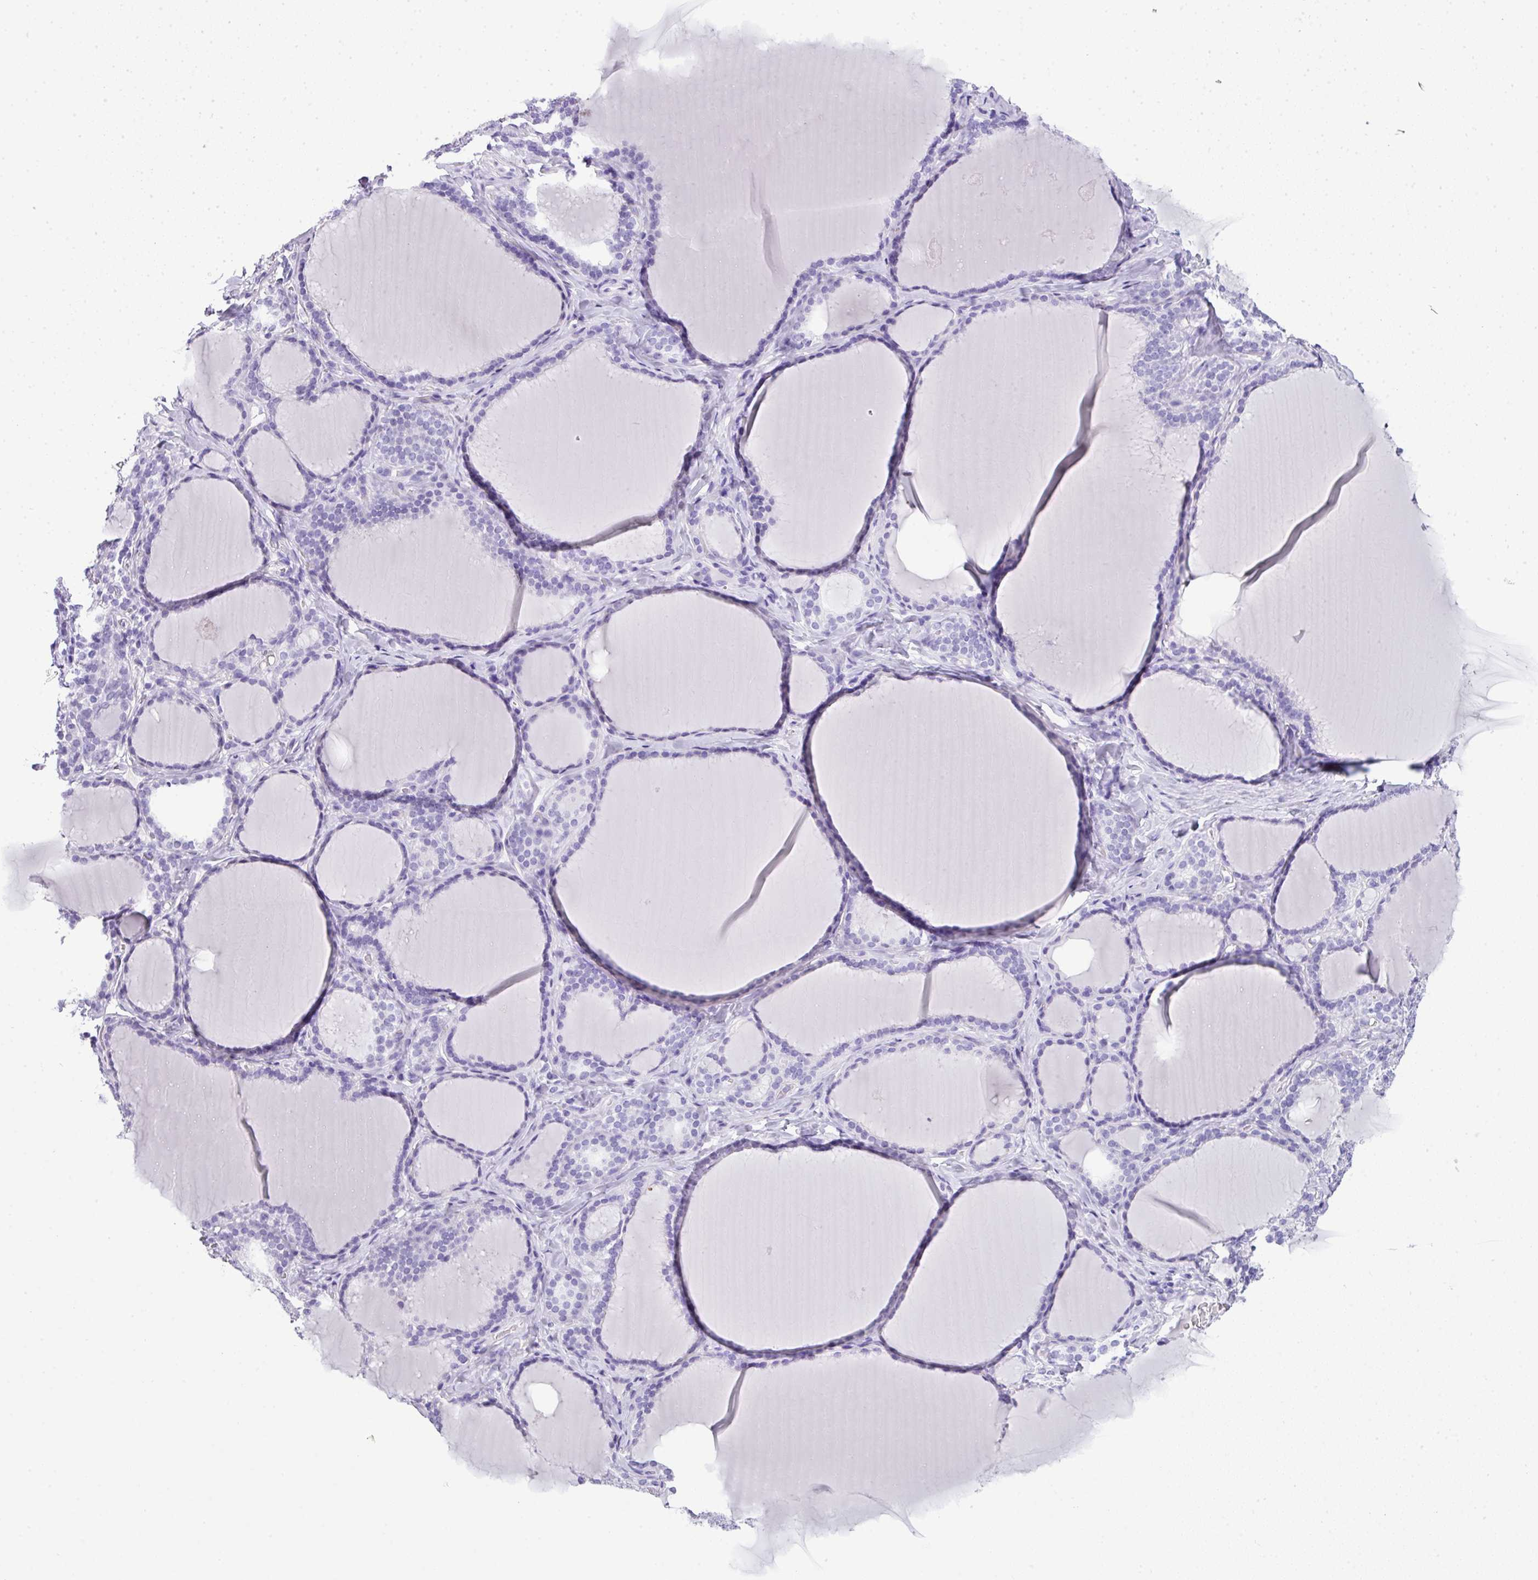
{"staining": {"intensity": "negative", "quantity": "none", "location": "none"}, "tissue": "thyroid gland", "cell_type": "Glandular cells", "image_type": "normal", "snomed": [{"axis": "morphology", "description": "Normal tissue, NOS"}, {"axis": "topography", "description": "Thyroid gland"}], "caption": "Human thyroid gland stained for a protein using immunohistochemistry (IHC) reveals no staining in glandular cells.", "gene": "TNP1", "patient": {"sex": "female", "age": 31}}